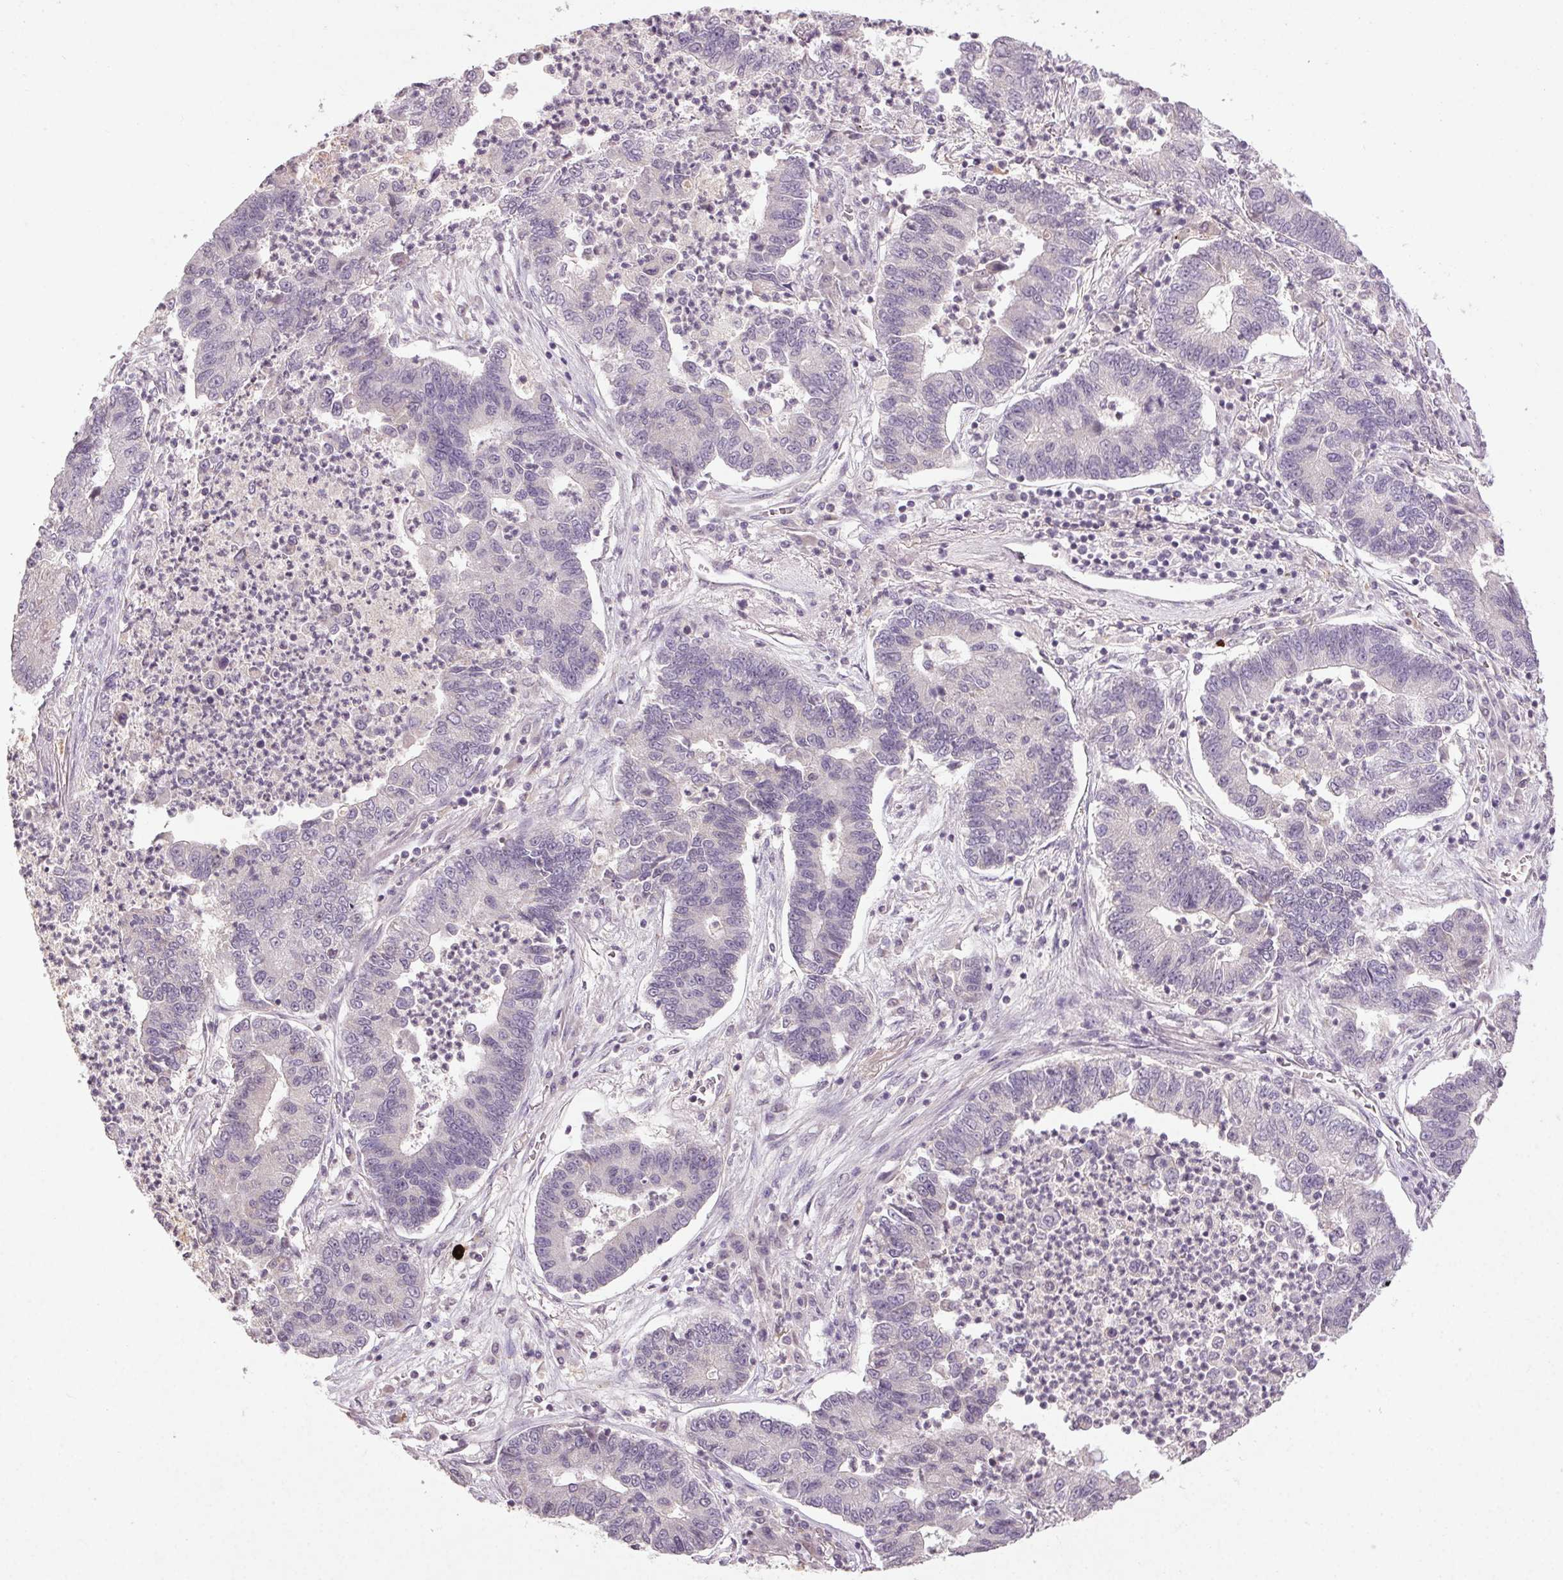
{"staining": {"intensity": "negative", "quantity": "none", "location": "none"}, "tissue": "lung cancer", "cell_type": "Tumor cells", "image_type": "cancer", "snomed": [{"axis": "morphology", "description": "Adenocarcinoma, NOS"}, {"axis": "topography", "description": "Lung"}], "caption": "The micrograph shows no staining of tumor cells in lung cancer (adenocarcinoma).", "gene": "KLRC3", "patient": {"sex": "female", "age": 57}}